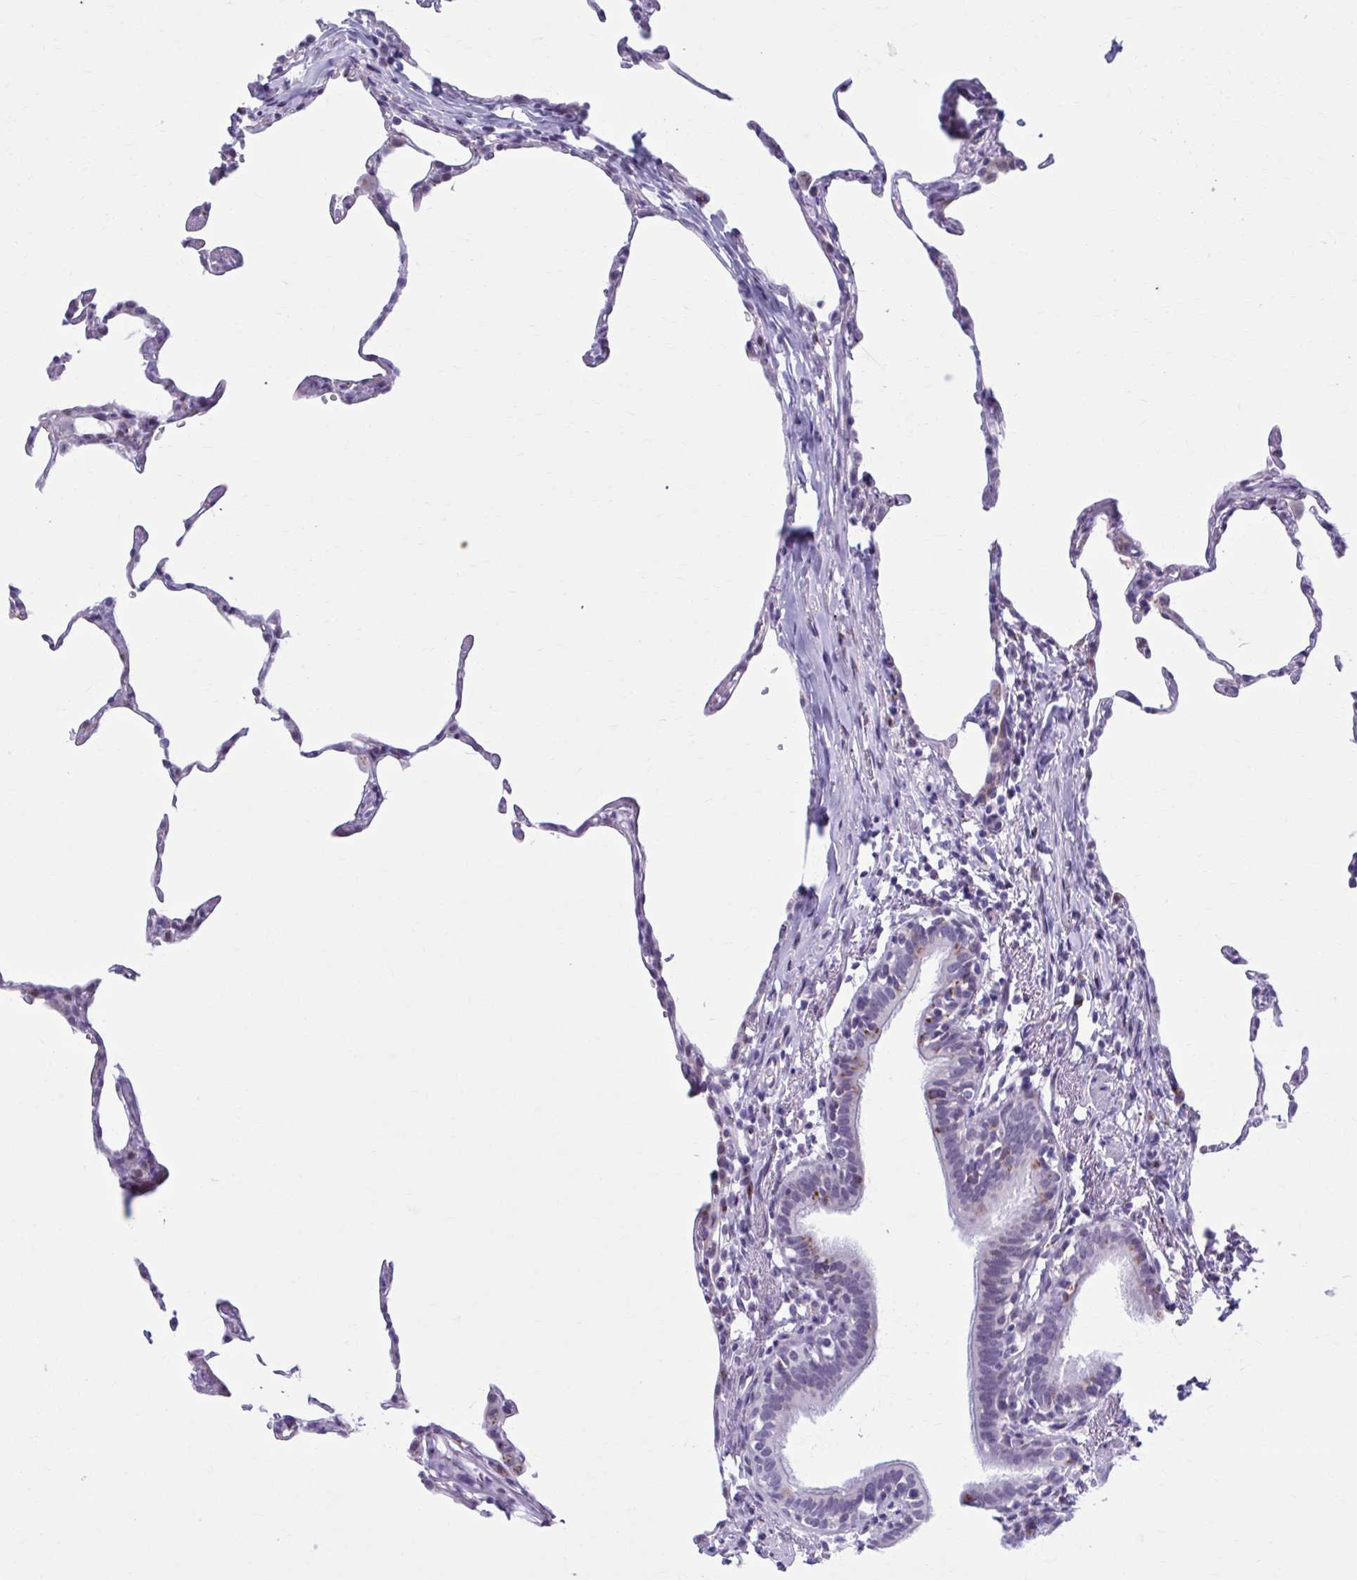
{"staining": {"intensity": "negative", "quantity": "none", "location": "none"}, "tissue": "lung", "cell_type": "Alveolar cells", "image_type": "normal", "snomed": [{"axis": "morphology", "description": "Normal tissue, NOS"}, {"axis": "topography", "description": "Lung"}], "caption": "High magnification brightfield microscopy of normal lung stained with DAB (3,3'-diaminobenzidine) (brown) and counterstained with hematoxylin (blue): alveolar cells show no significant positivity.", "gene": "ZNF682", "patient": {"sex": "female", "age": 57}}